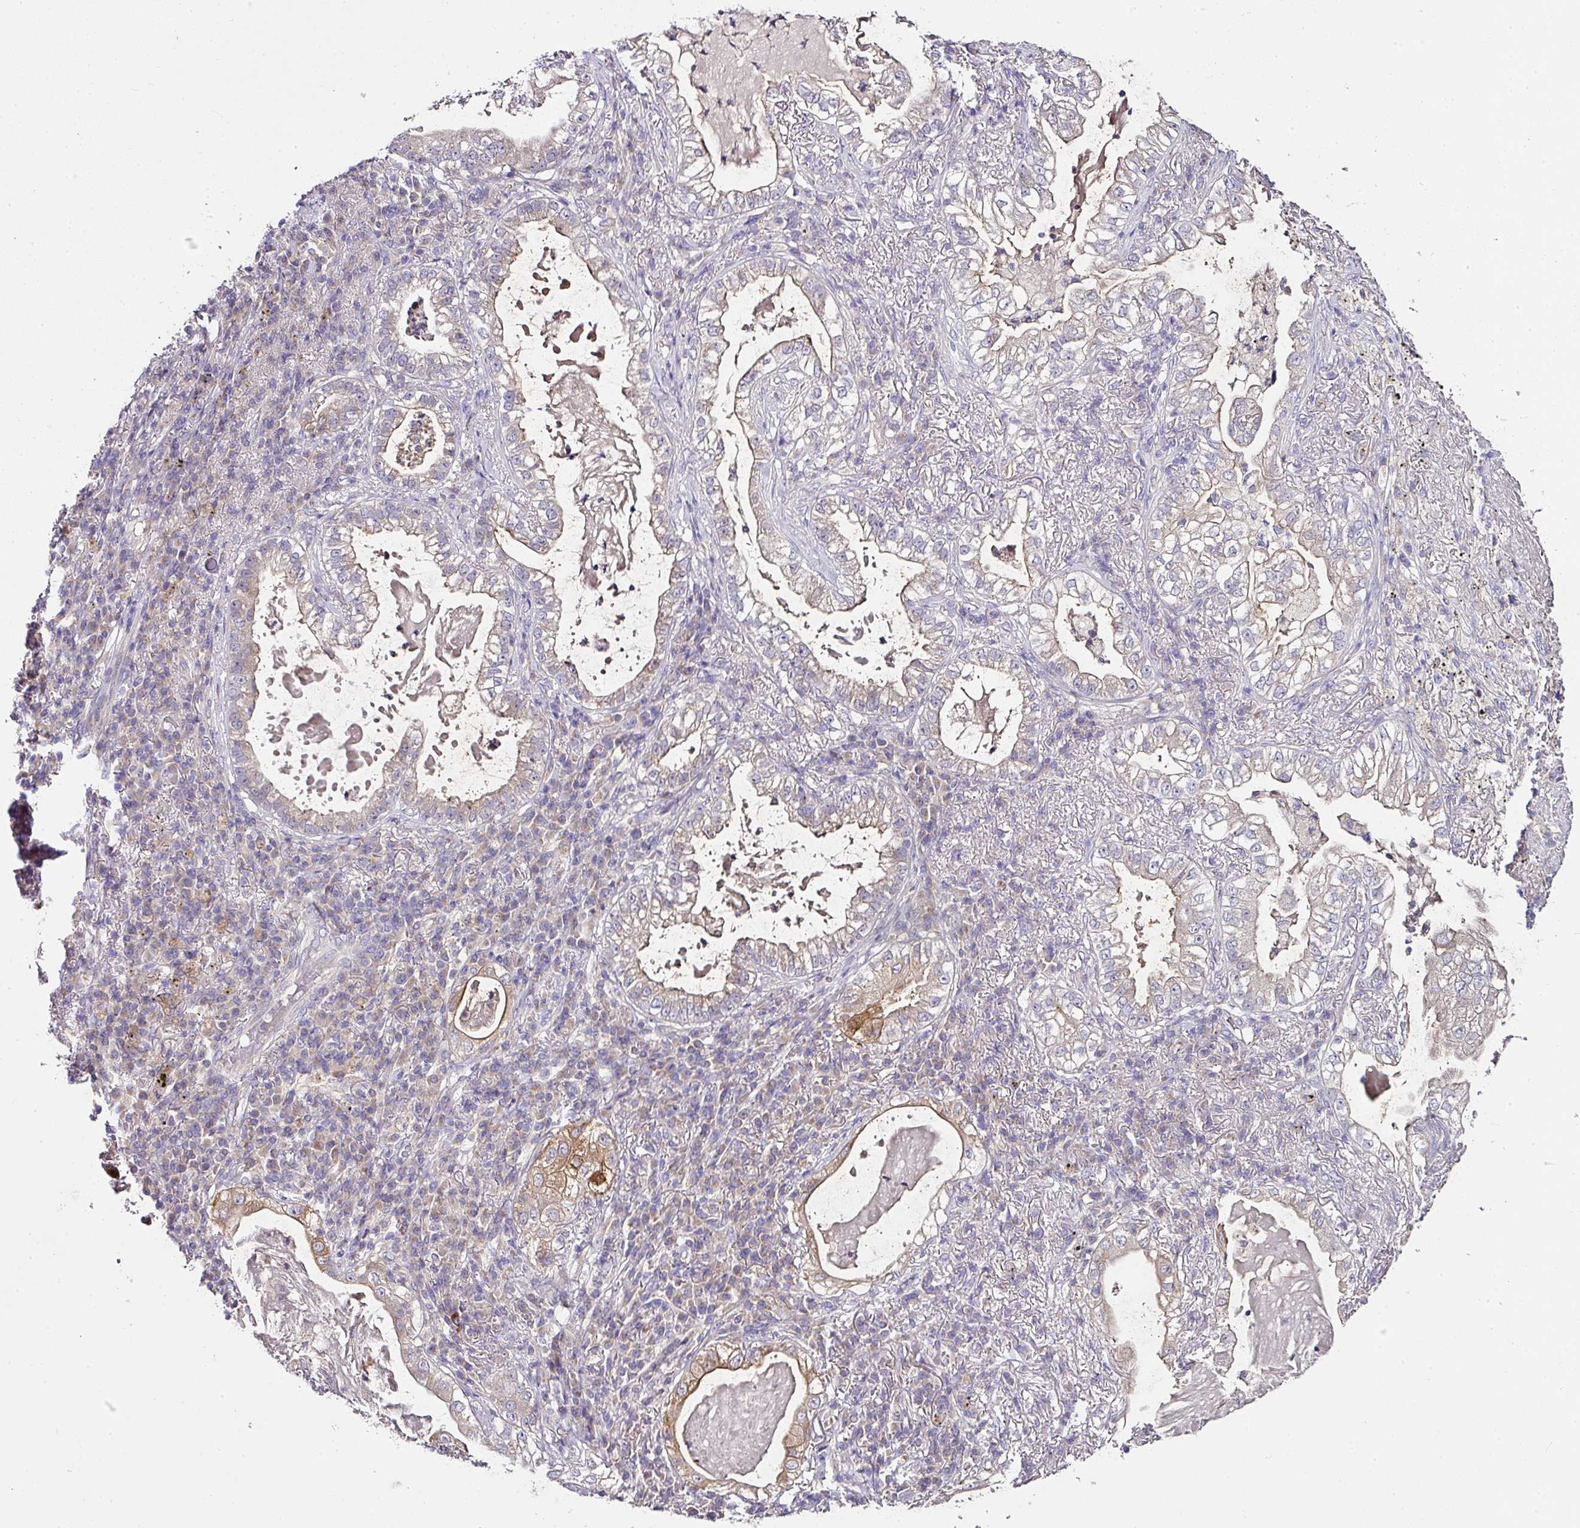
{"staining": {"intensity": "weak", "quantity": "<25%", "location": "cytoplasmic/membranous"}, "tissue": "lung cancer", "cell_type": "Tumor cells", "image_type": "cancer", "snomed": [{"axis": "morphology", "description": "Adenocarcinoma, NOS"}, {"axis": "topography", "description": "Lung"}], "caption": "Image shows no significant protein positivity in tumor cells of lung cancer.", "gene": "SKIC2", "patient": {"sex": "female", "age": 73}}